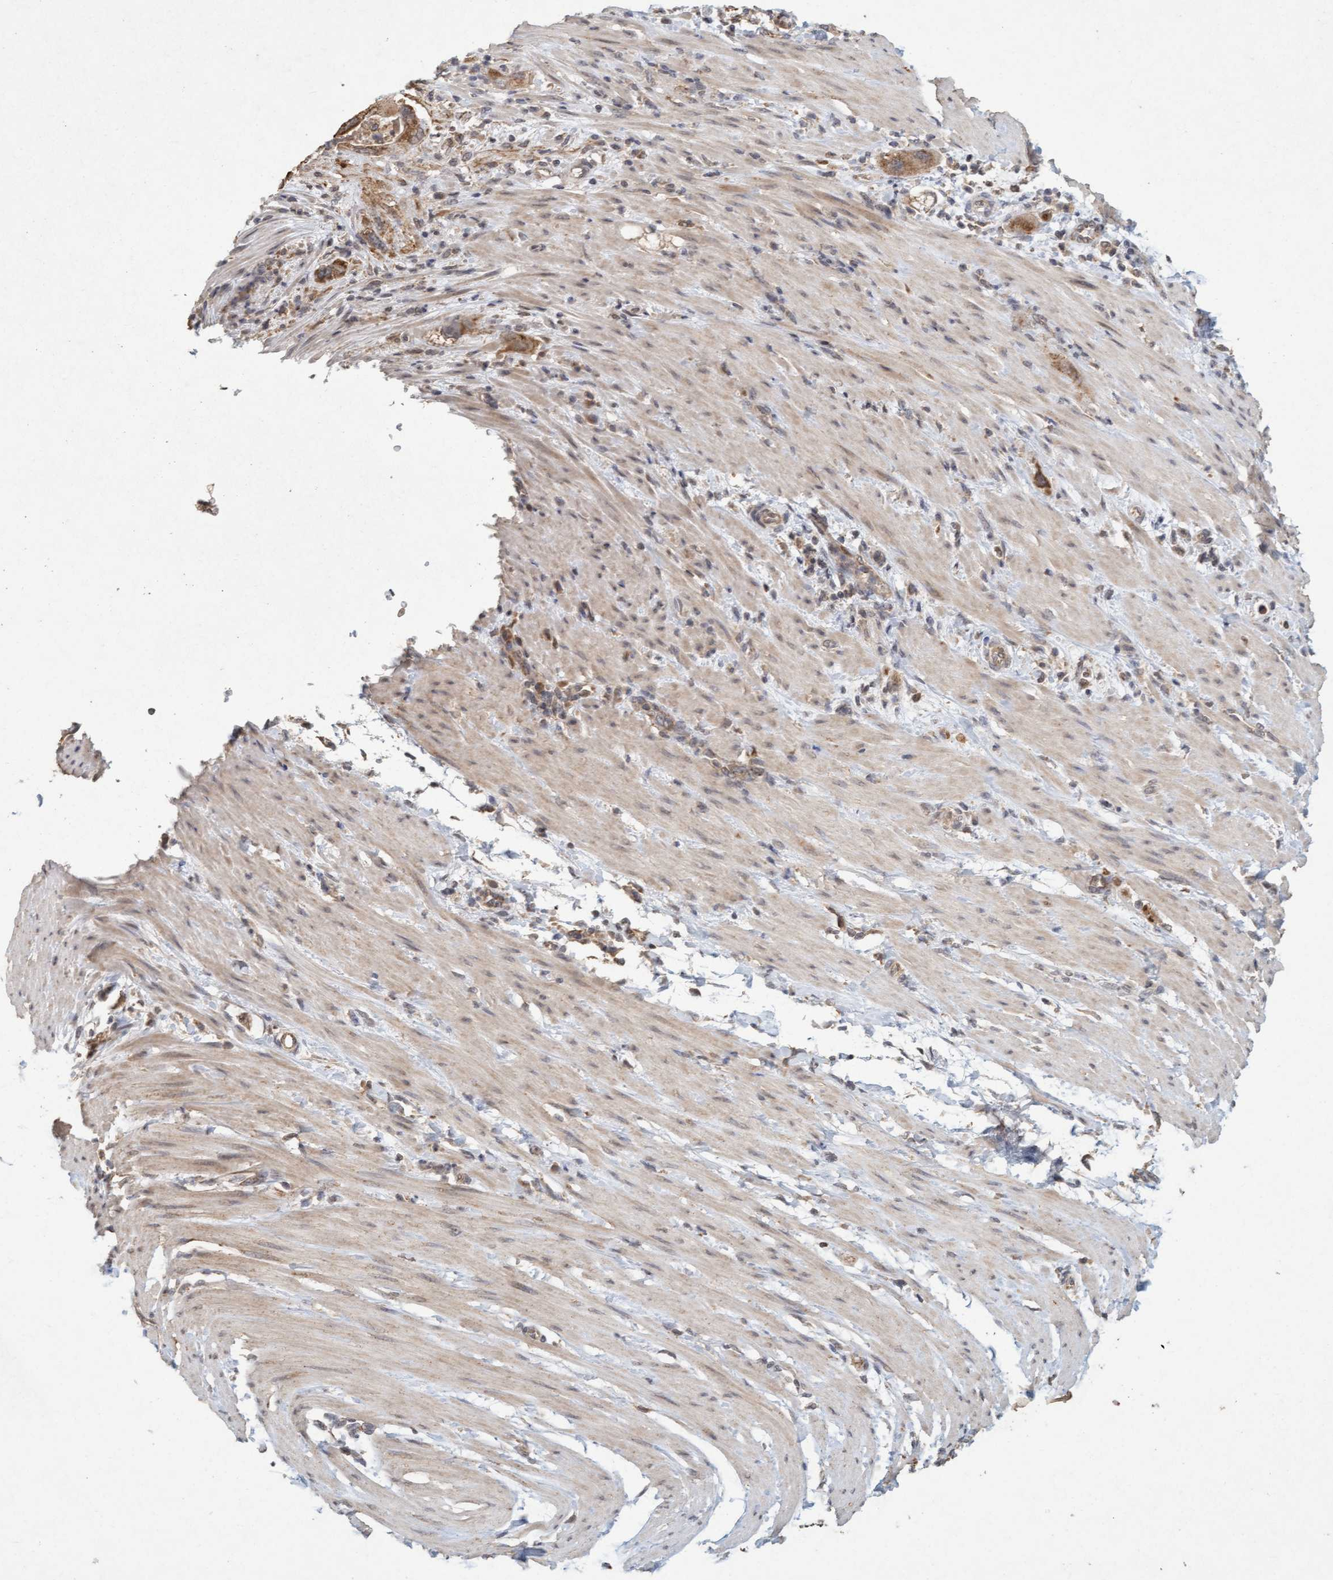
{"staining": {"intensity": "moderate", "quantity": "25%-75%", "location": "cytoplasmic/membranous"}, "tissue": "pancreatic cancer", "cell_type": "Tumor cells", "image_type": "cancer", "snomed": [{"axis": "morphology", "description": "Adenocarcinoma, NOS"}, {"axis": "topography", "description": "Pancreas"}], "caption": "Moderate cytoplasmic/membranous expression for a protein is present in about 25%-75% of tumor cells of pancreatic cancer using immunohistochemistry (IHC).", "gene": "VSIG8", "patient": {"sex": "female", "age": 70}}